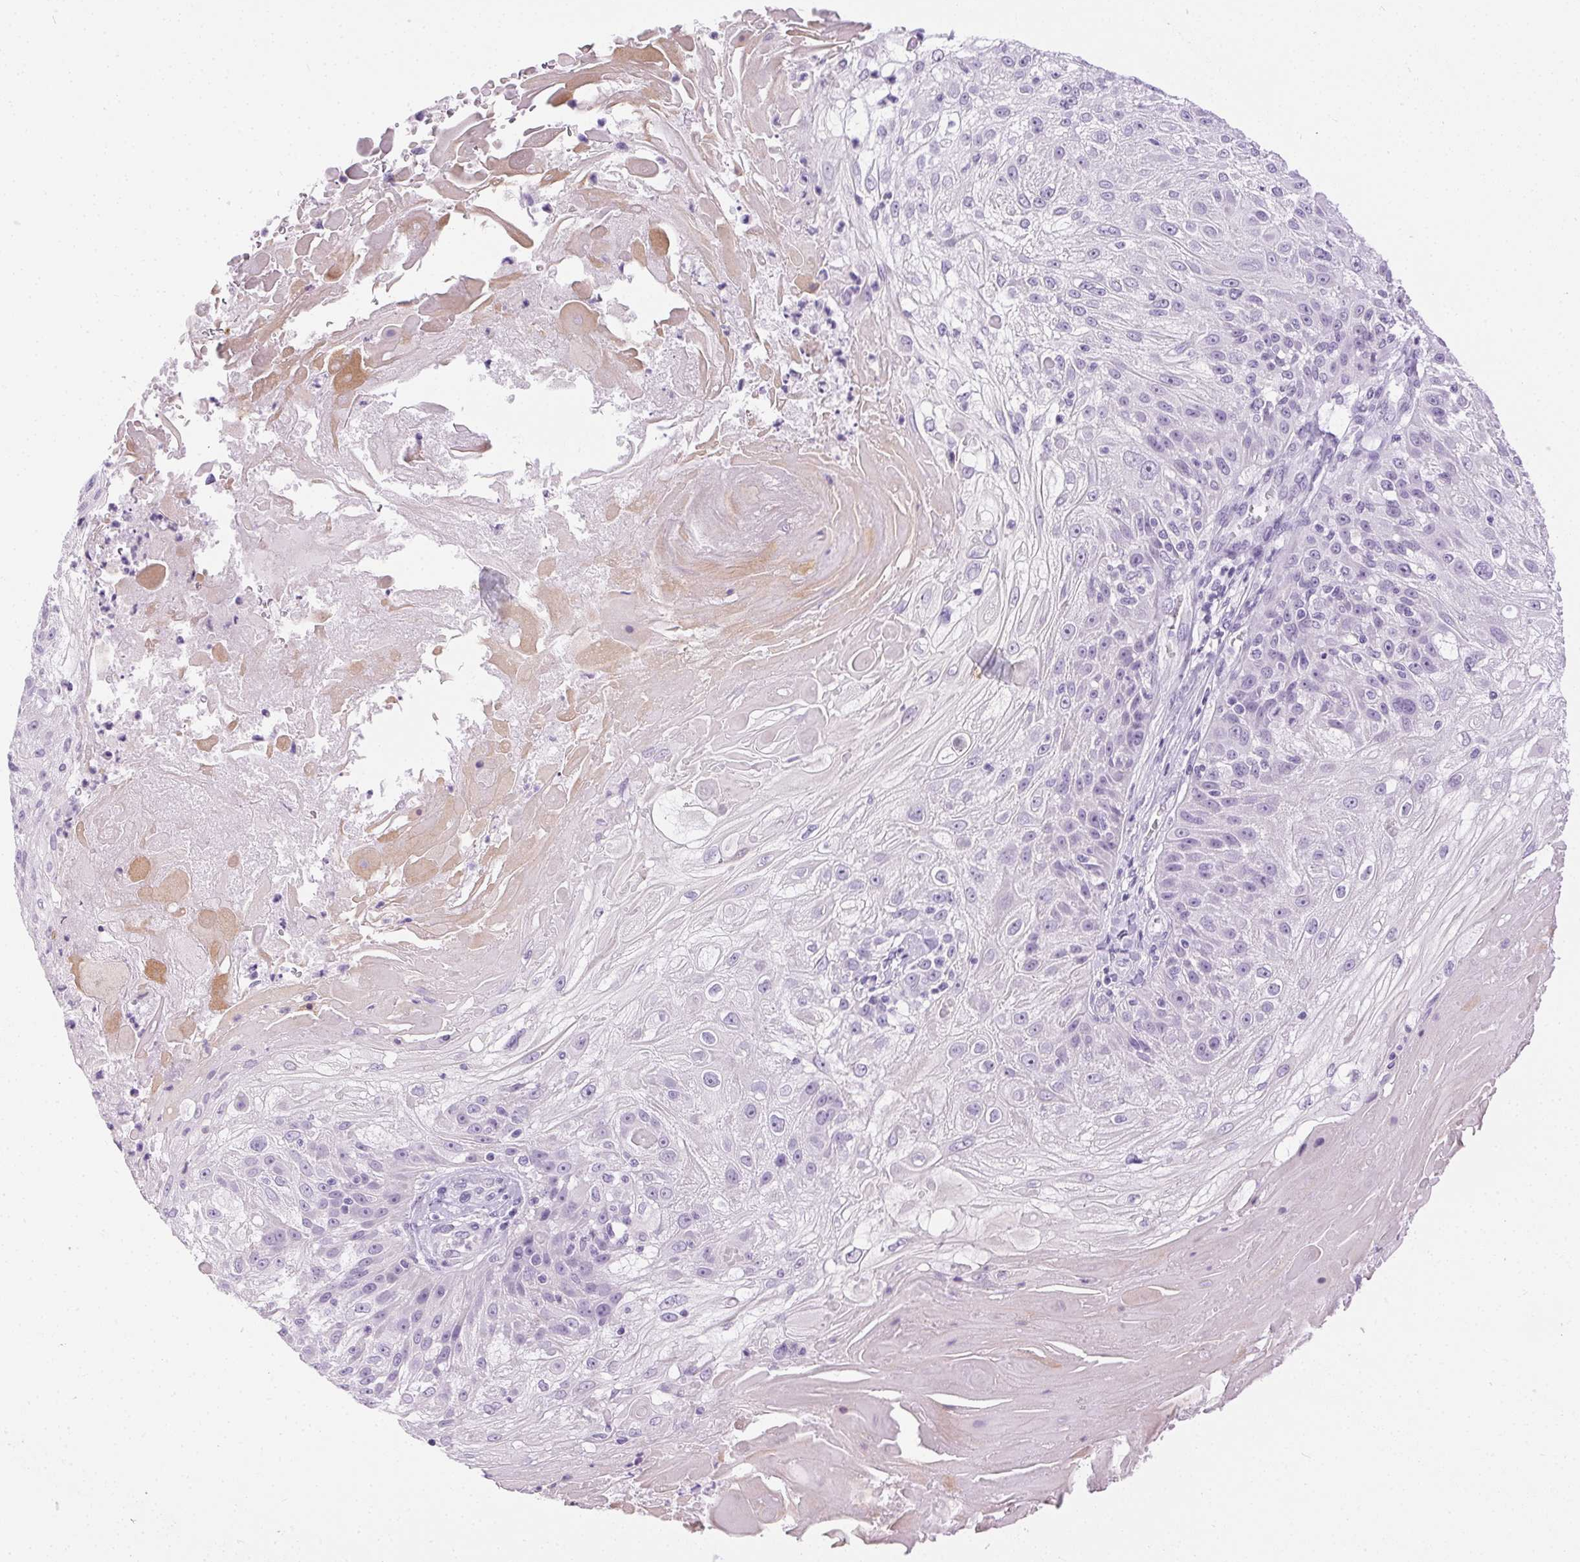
{"staining": {"intensity": "negative", "quantity": "none", "location": "none"}, "tissue": "skin cancer", "cell_type": "Tumor cells", "image_type": "cancer", "snomed": [{"axis": "morphology", "description": "Normal tissue, NOS"}, {"axis": "morphology", "description": "Squamous cell carcinoma, NOS"}, {"axis": "topography", "description": "Skin"}], "caption": "An image of human squamous cell carcinoma (skin) is negative for staining in tumor cells.", "gene": "C20orf85", "patient": {"sex": "female", "age": 83}}